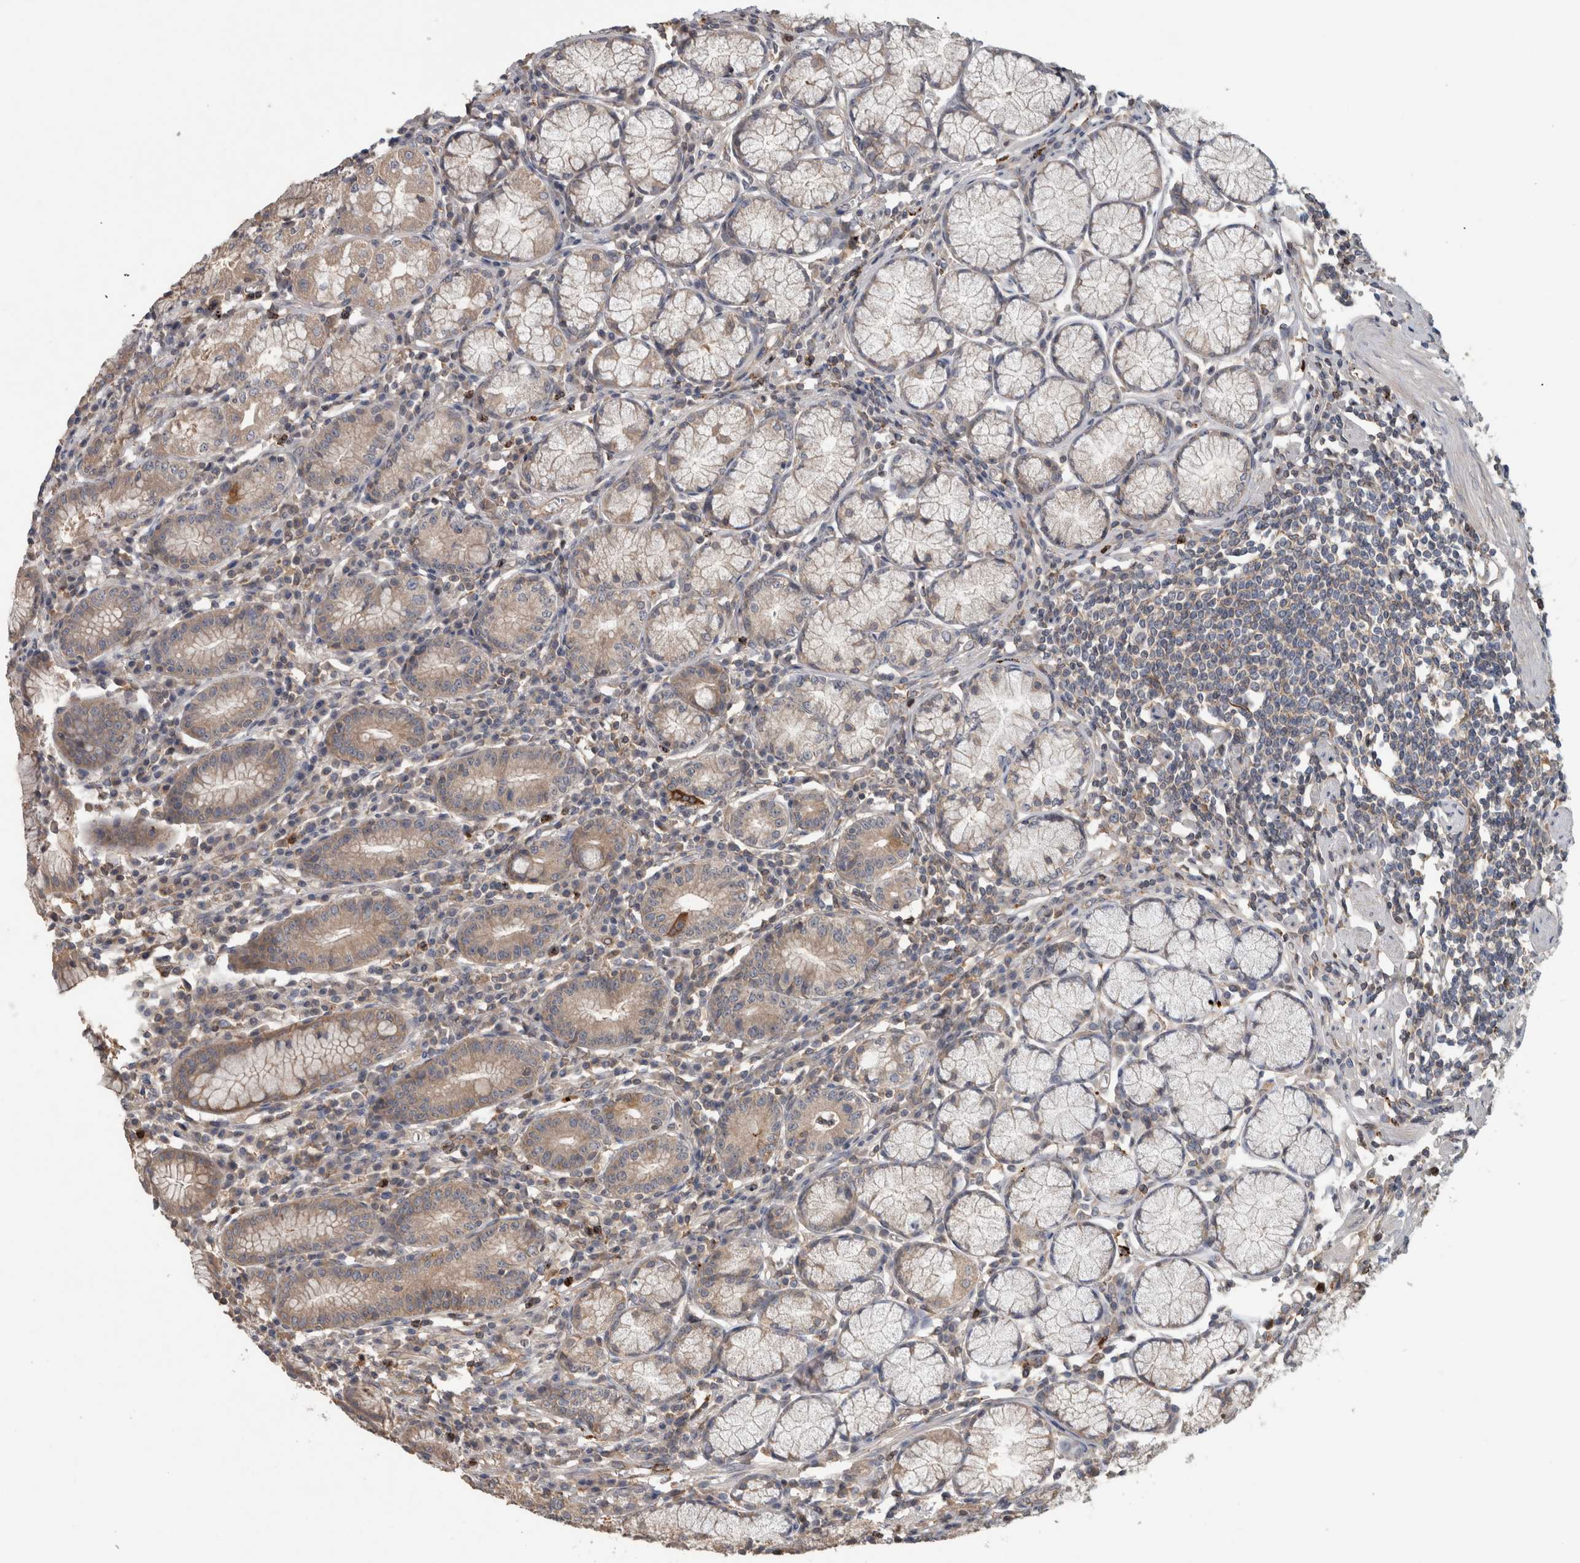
{"staining": {"intensity": "weak", "quantity": ">75%", "location": "cytoplasmic/membranous"}, "tissue": "stomach", "cell_type": "Glandular cells", "image_type": "normal", "snomed": [{"axis": "morphology", "description": "Normal tissue, NOS"}, {"axis": "topography", "description": "Stomach"}], "caption": "Immunohistochemical staining of unremarkable stomach shows >75% levels of weak cytoplasmic/membranous protein staining in approximately >75% of glandular cells. (brown staining indicates protein expression, while blue staining denotes nuclei).", "gene": "TARBP1", "patient": {"sex": "male", "age": 55}}